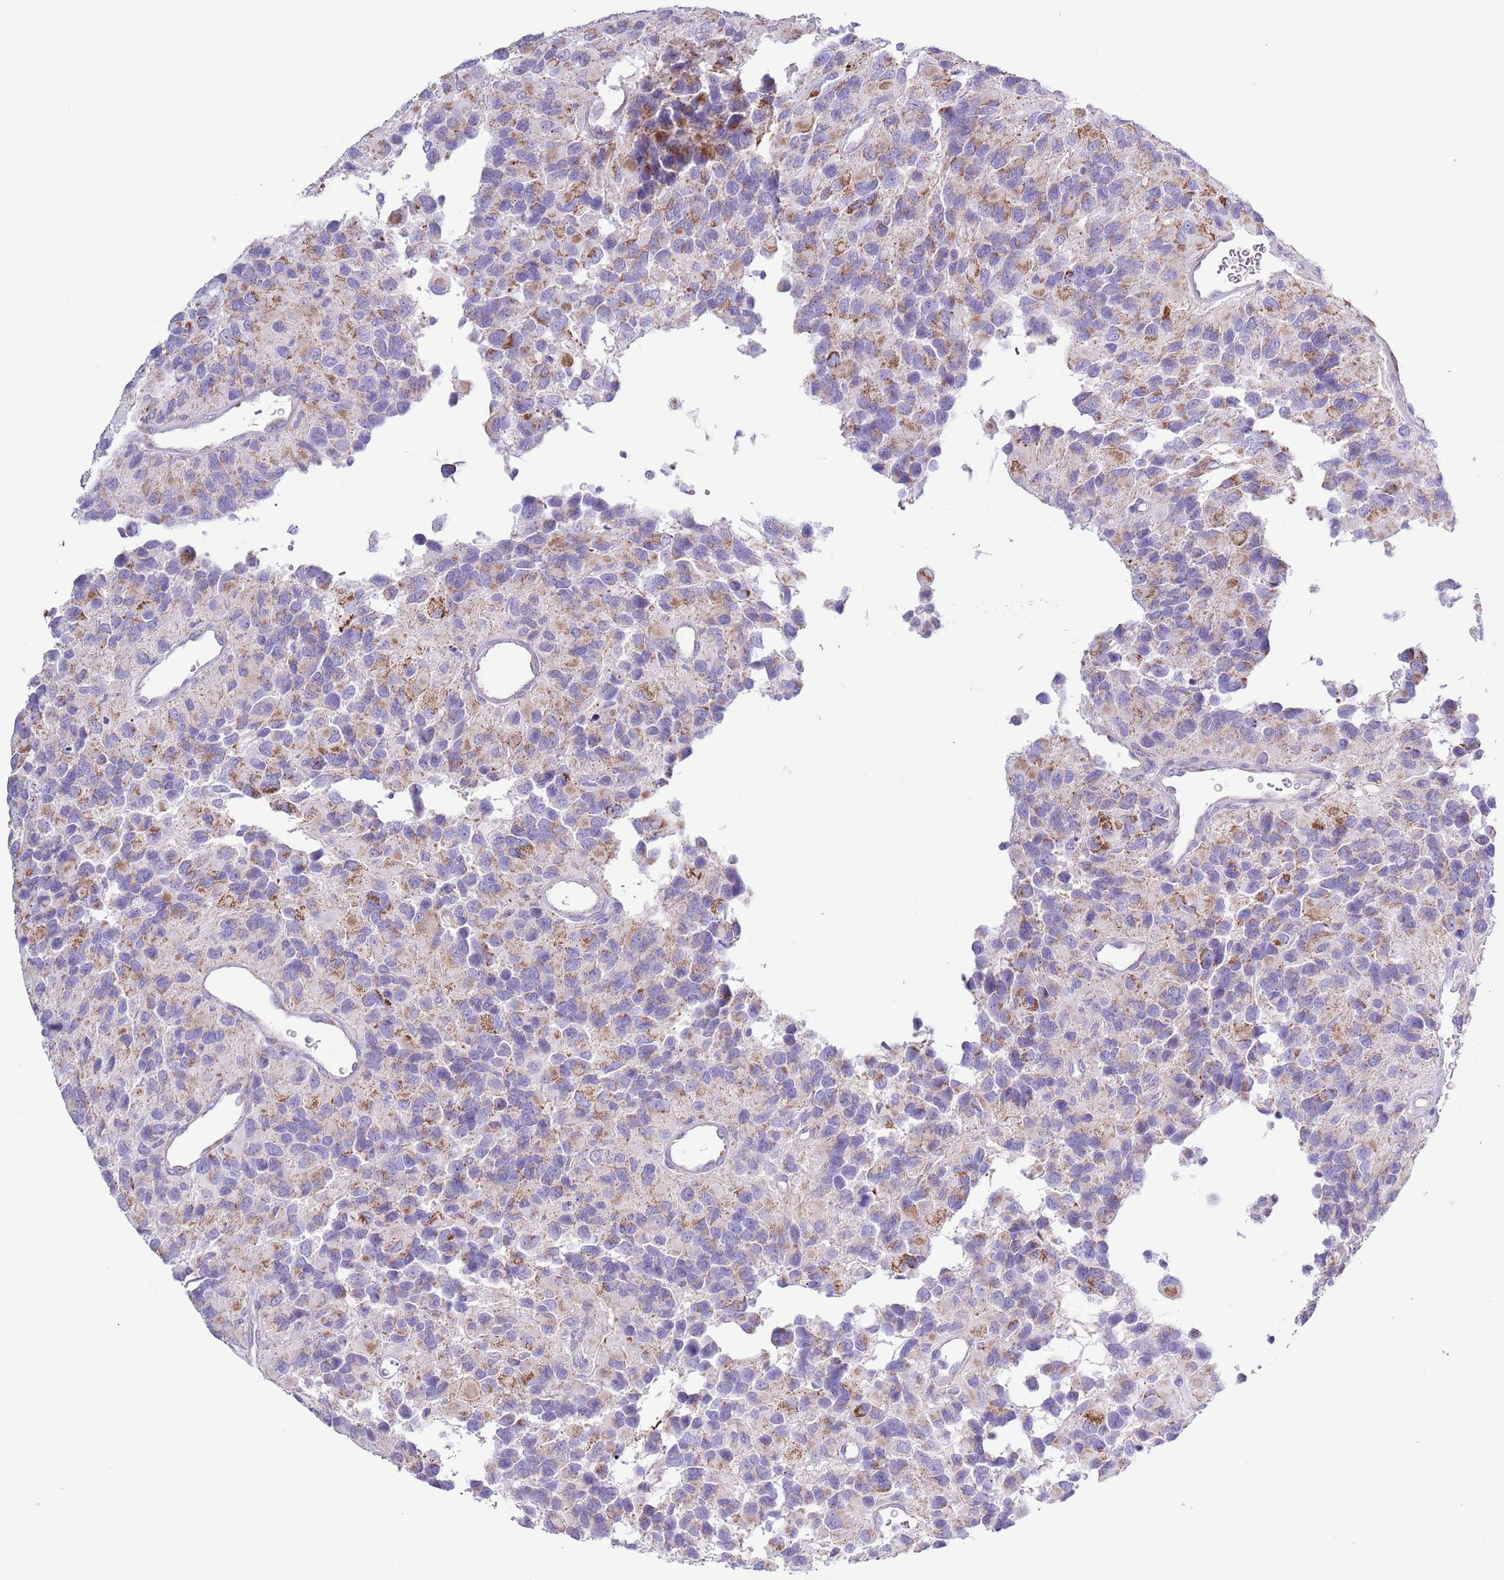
{"staining": {"intensity": "moderate", "quantity": "25%-75%", "location": "cytoplasmic/membranous"}, "tissue": "glioma", "cell_type": "Tumor cells", "image_type": "cancer", "snomed": [{"axis": "morphology", "description": "Glioma, malignant, High grade"}, {"axis": "topography", "description": "Brain"}], "caption": "Immunohistochemistry (DAB) staining of malignant glioma (high-grade) demonstrates moderate cytoplasmic/membranous protein staining in approximately 25%-75% of tumor cells.", "gene": "ATP6V1B1", "patient": {"sex": "male", "age": 77}}